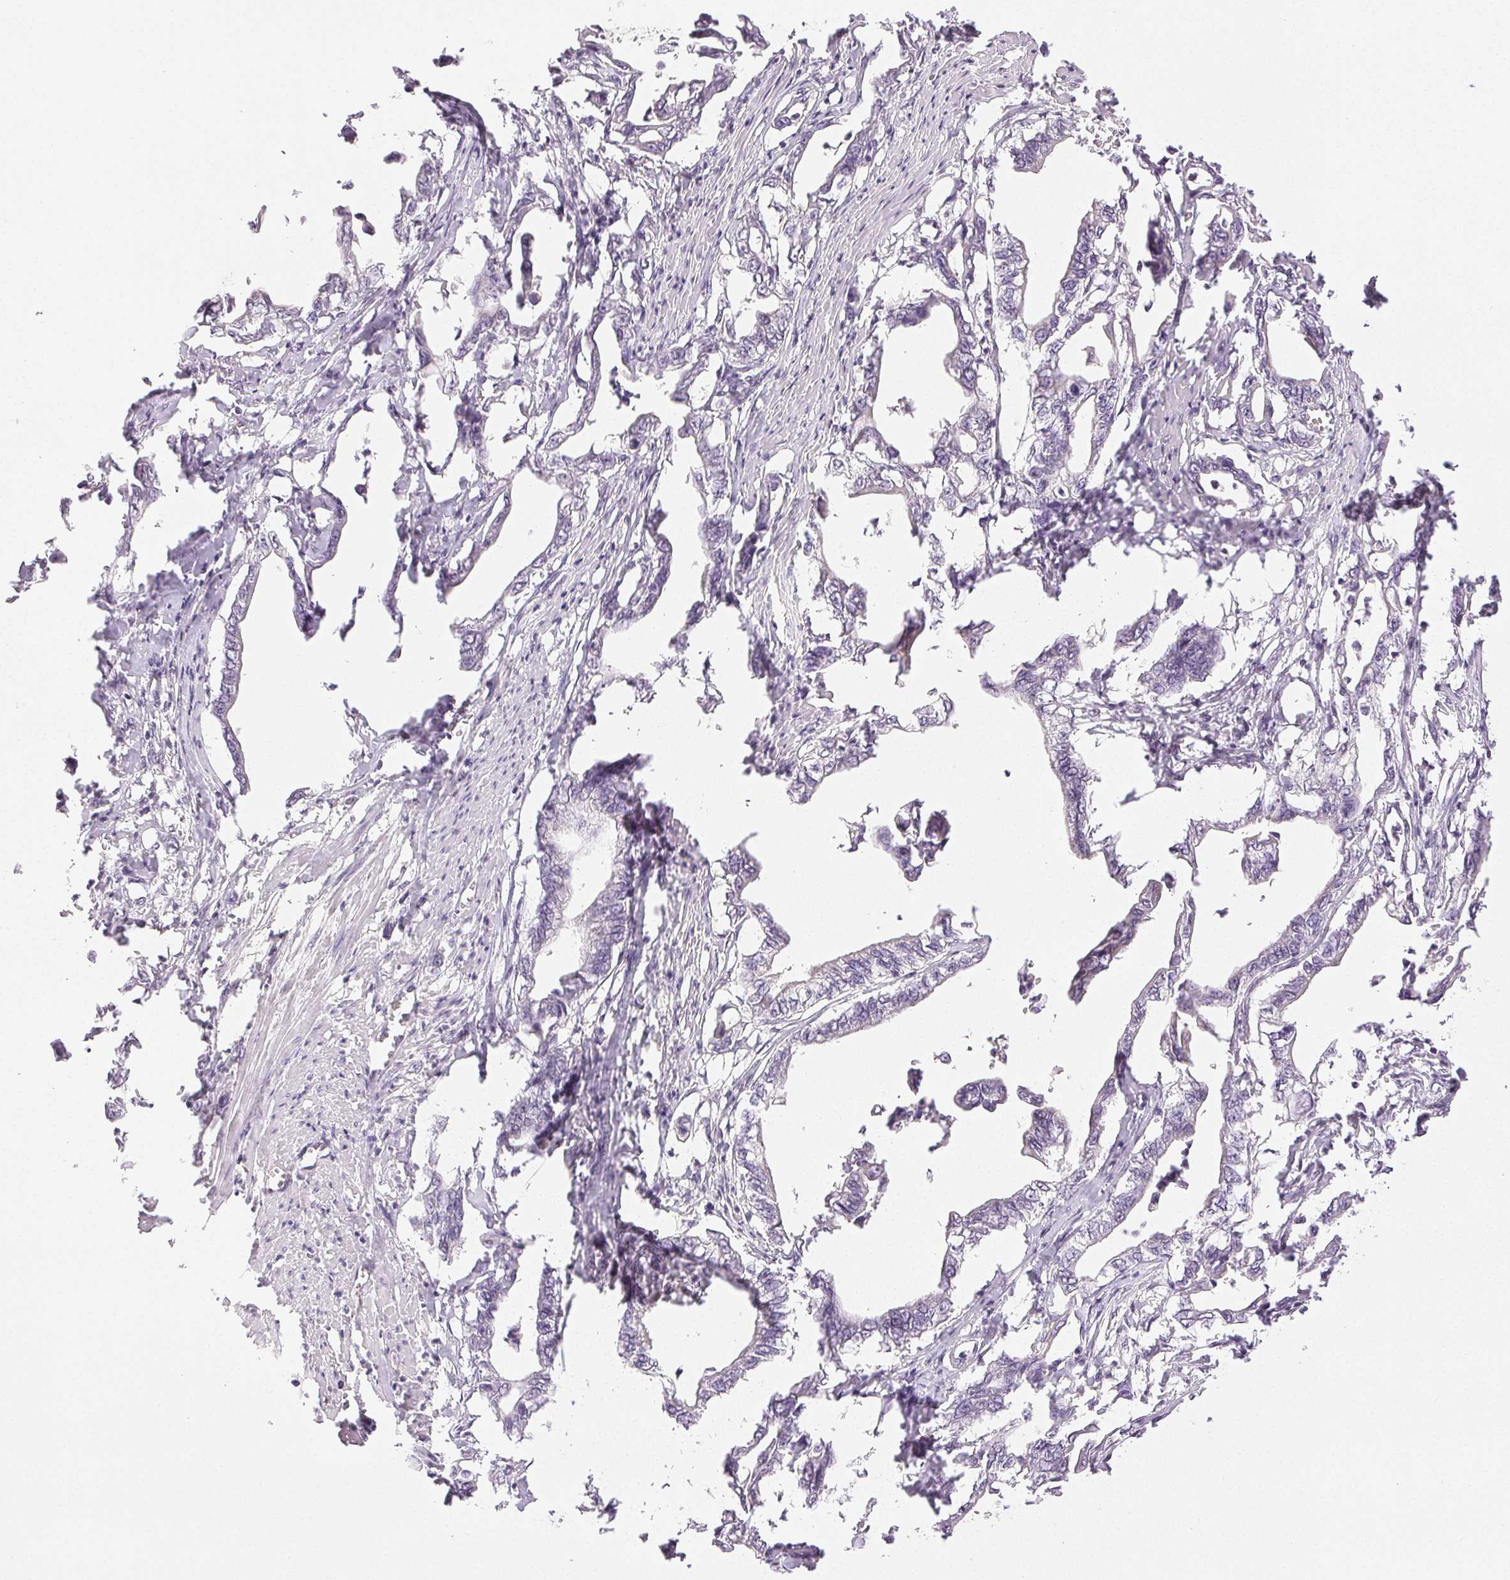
{"staining": {"intensity": "negative", "quantity": "none", "location": "none"}, "tissue": "pancreatic cancer", "cell_type": "Tumor cells", "image_type": "cancer", "snomed": [{"axis": "morphology", "description": "Adenocarcinoma, NOS"}, {"axis": "topography", "description": "Pancreas"}], "caption": "A micrograph of human pancreatic cancer (adenocarcinoma) is negative for staining in tumor cells.", "gene": "PLCB1", "patient": {"sex": "male", "age": 61}}